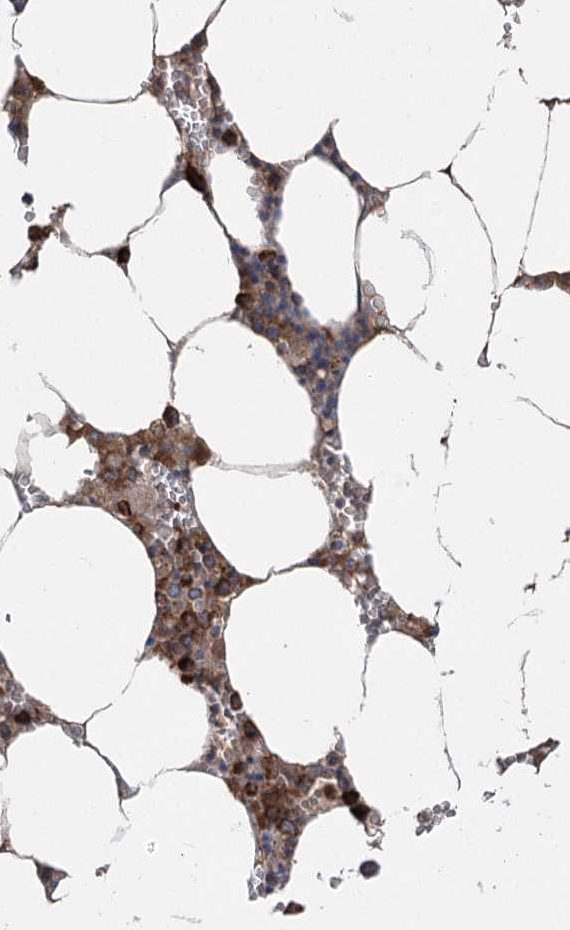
{"staining": {"intensity": "strong", "quantity": "25%-75%", "location": "cytoplasmic/membranous"}, "tissue": "bone marrow", "cell_type": "Hematopoietic cells", "image_type": "normal", "snomed": [{"axis": "morphology", "description": "Normal tissue, NOS"}, {"axis": "topography", "description": "Bone marrow"}], "caption": "IHC (DAB) staining of unremarkable human bone marrow reveals strong cytoplasmic/membranous protein expression in approximately 25%-75% of hematopoietic cells.", "gene": "PLEKHA5", "patient": {"sex": "male", "age": 70}}